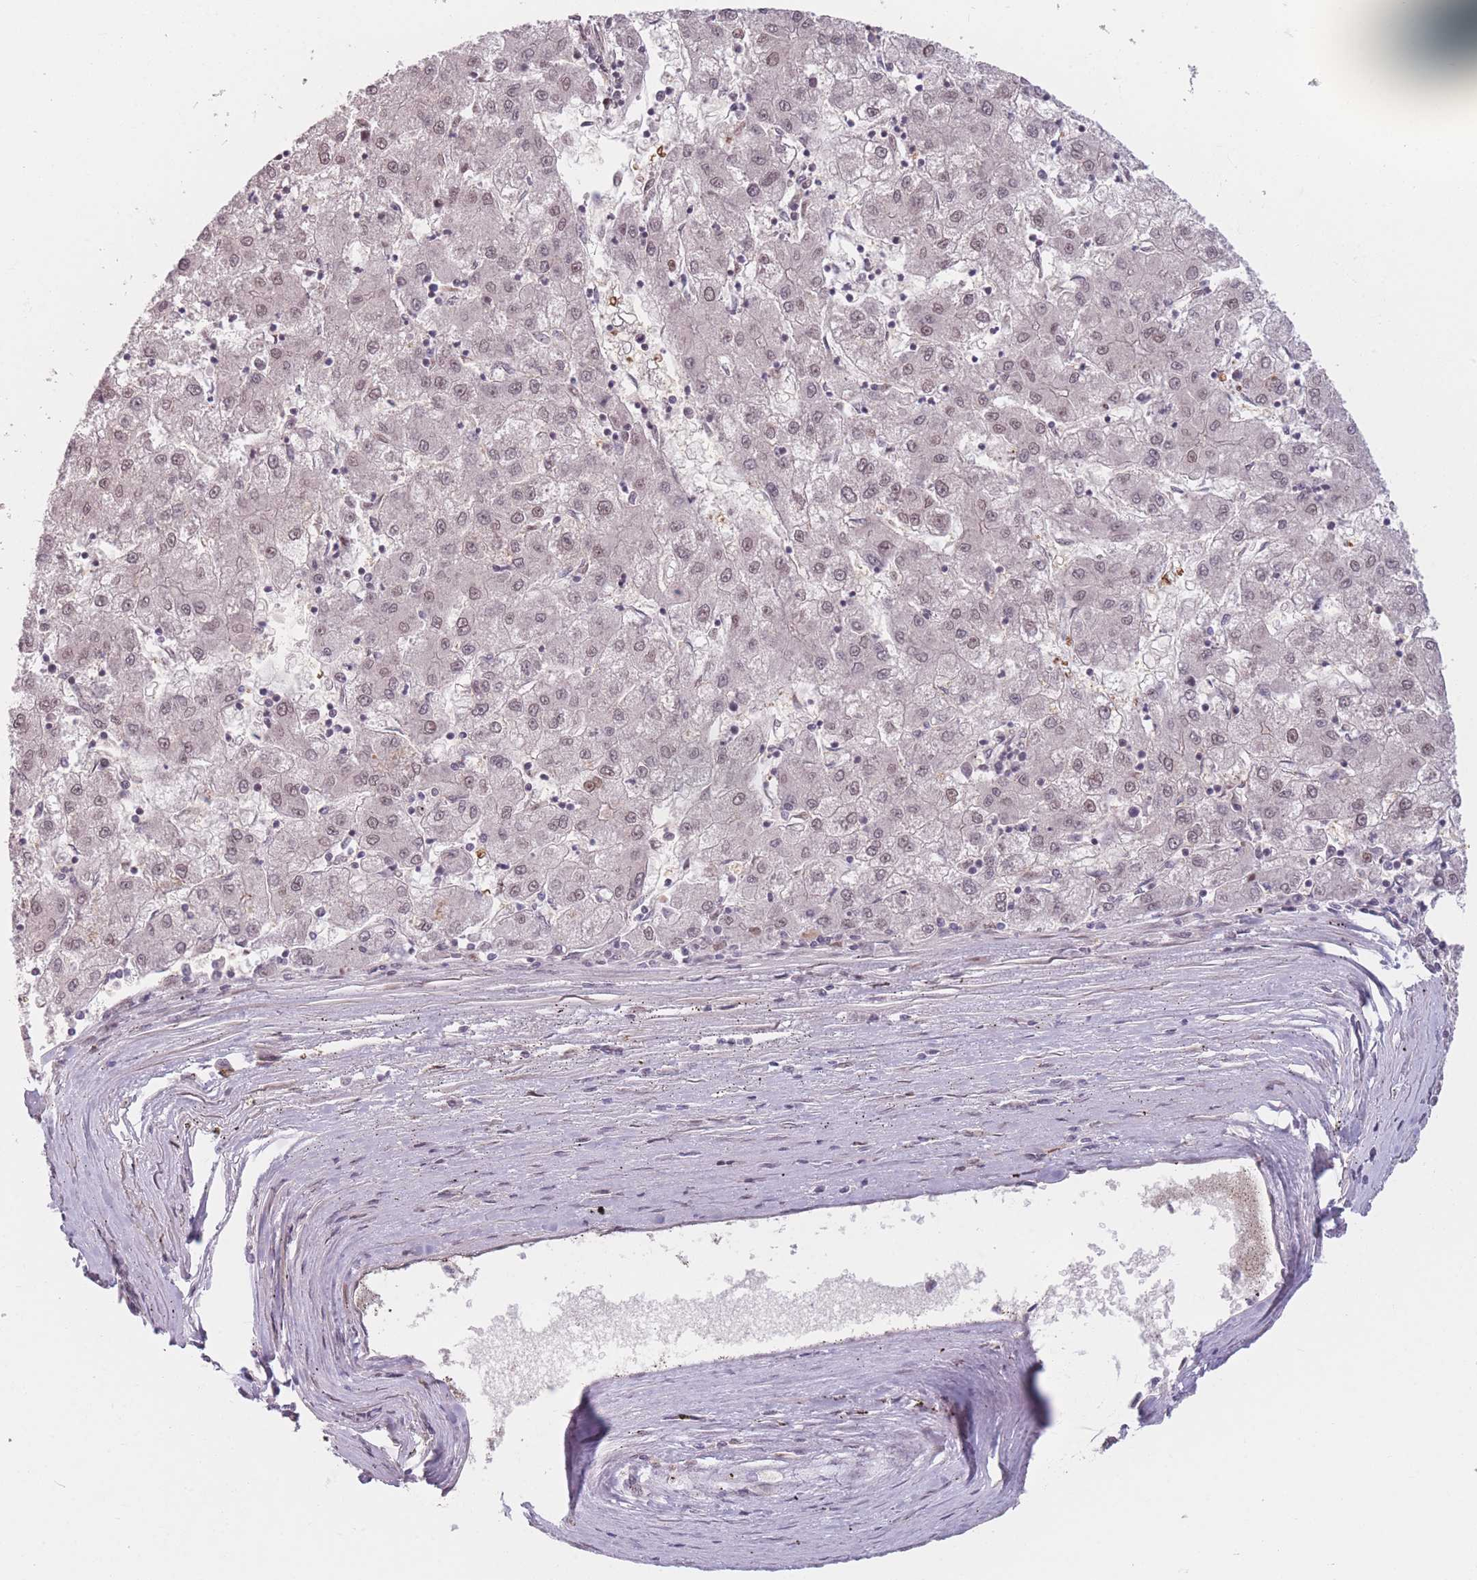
{"staining": {"intensity": "weak", "quantity": ">75%", "location": "nuclear"}, "tissue": "liver cancer", "cell_type": "Tumor cells", "image_type": "cancer", "snomed": [{"axis": "morphology", "description": "Carcinoma, Hepatocellular, NOS"}, {"axis": "topography", "description": "Liver"}], "caption": "High-magnification brightfield microscopy of liver hepatocellular carcinoma stained with DAB (brown) and counterstained with hematoxylin (blue). tumor cells exhibit weak nuclear expression is present in approximately>75% of cells. The staining was performed using DAB, with brown indicating positive protein expression. Nuclei are stained blue with hematoxylin.", "gene": "SUPT6H", "patient": {"sex": "male", "age": 72}}